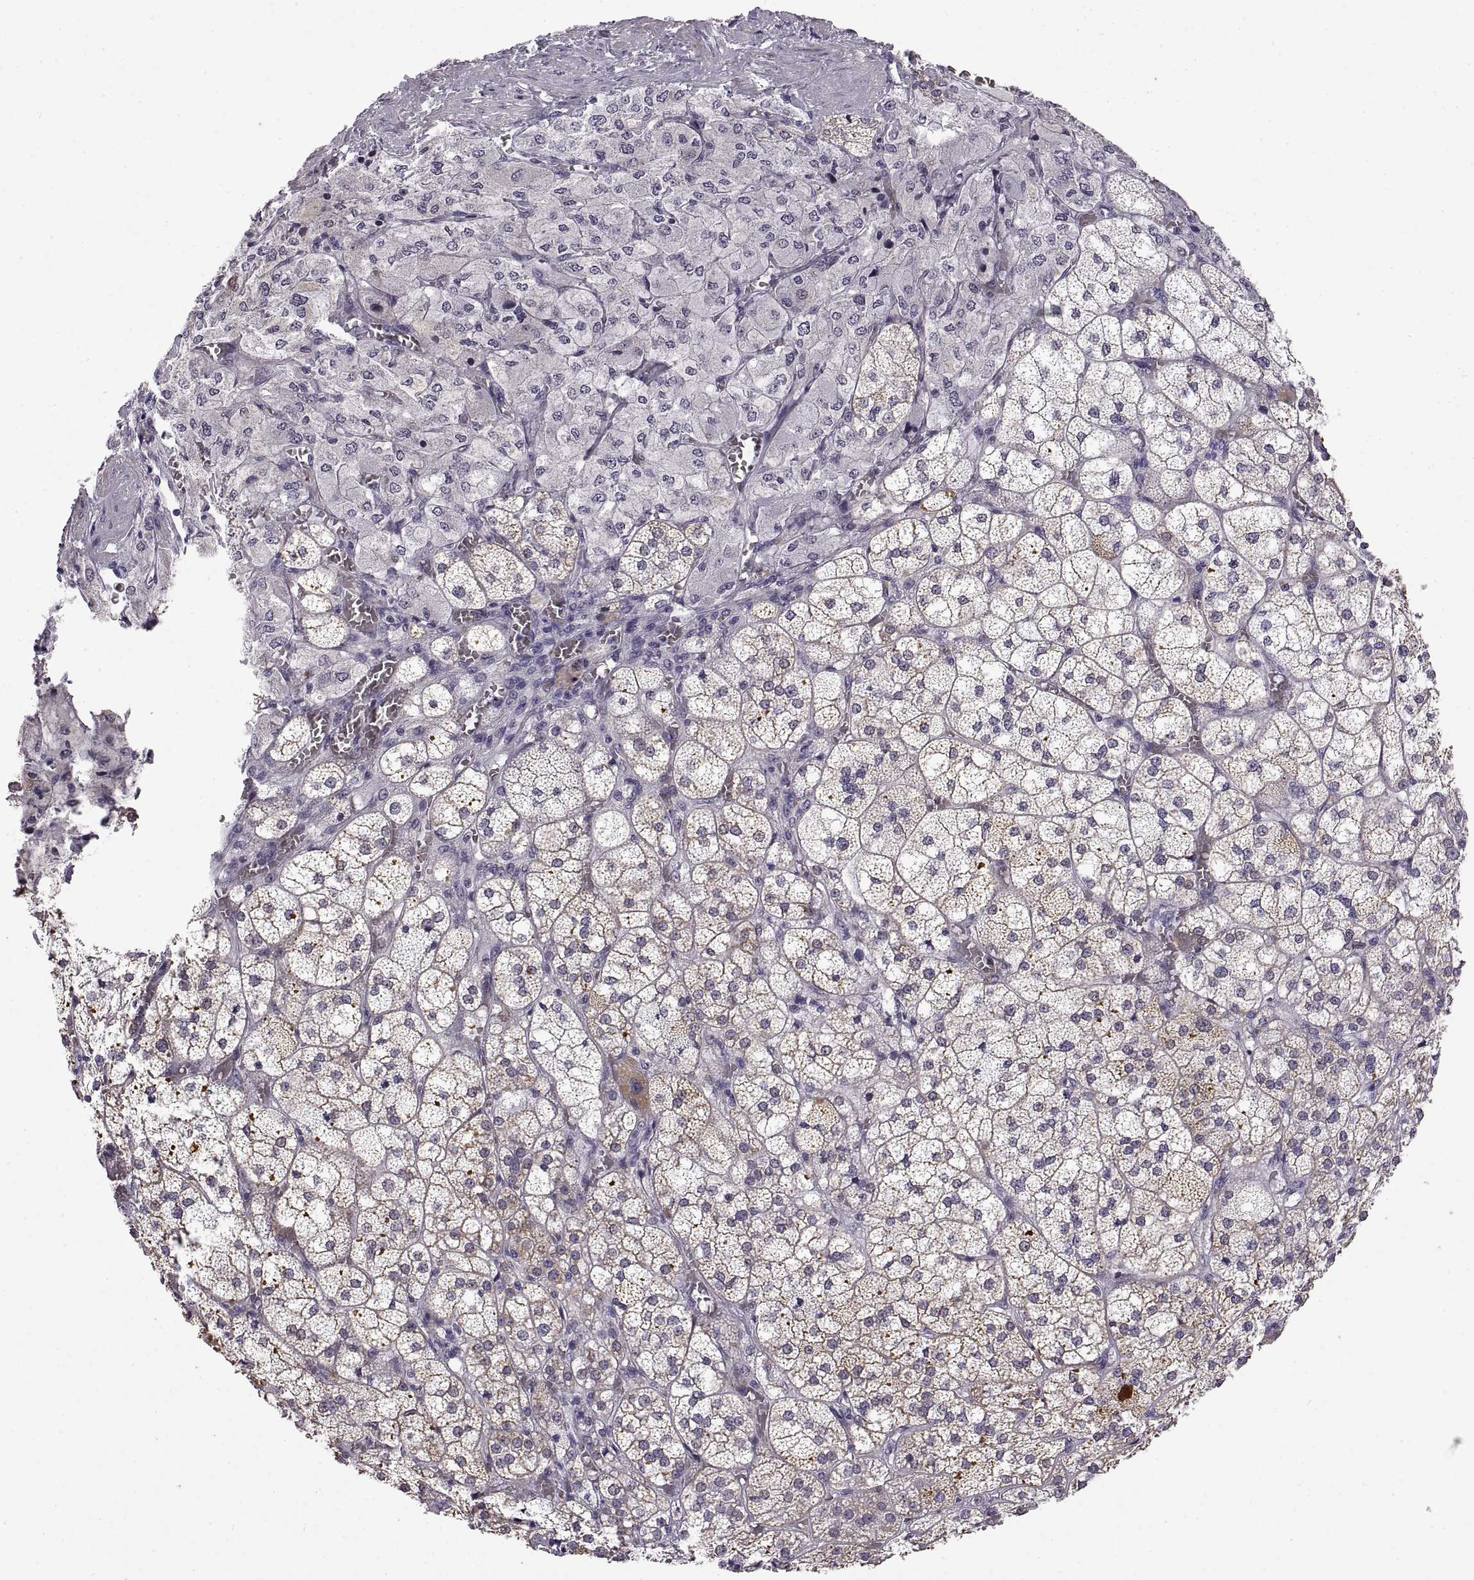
{"staining": {"intensity": "moderate", "quantity": "25%-75%", "location": "cytoplasmic/membranous"}, "tissue": "adrenal gland", "cell_type": "Glandular cells", "image_type": "normal", "snomed": [{"axis": "morphology", "description": "Normal tissue, NOS"}, {"axis": "topography", "description": "Adrenal gland"}], "caption": "Adrenal gland stained for a protein demonstrates moderate cytoplasmic/membranous positivity in glandular cells. The staining is performed using DAB (3,3'-diaminobenzidine) brown chromogen to label protein expression. The nuclei are counter-stained blue using hematoxylin.", "gene": "FAM170A", "patient": {"sex": "female", "age": 60}}